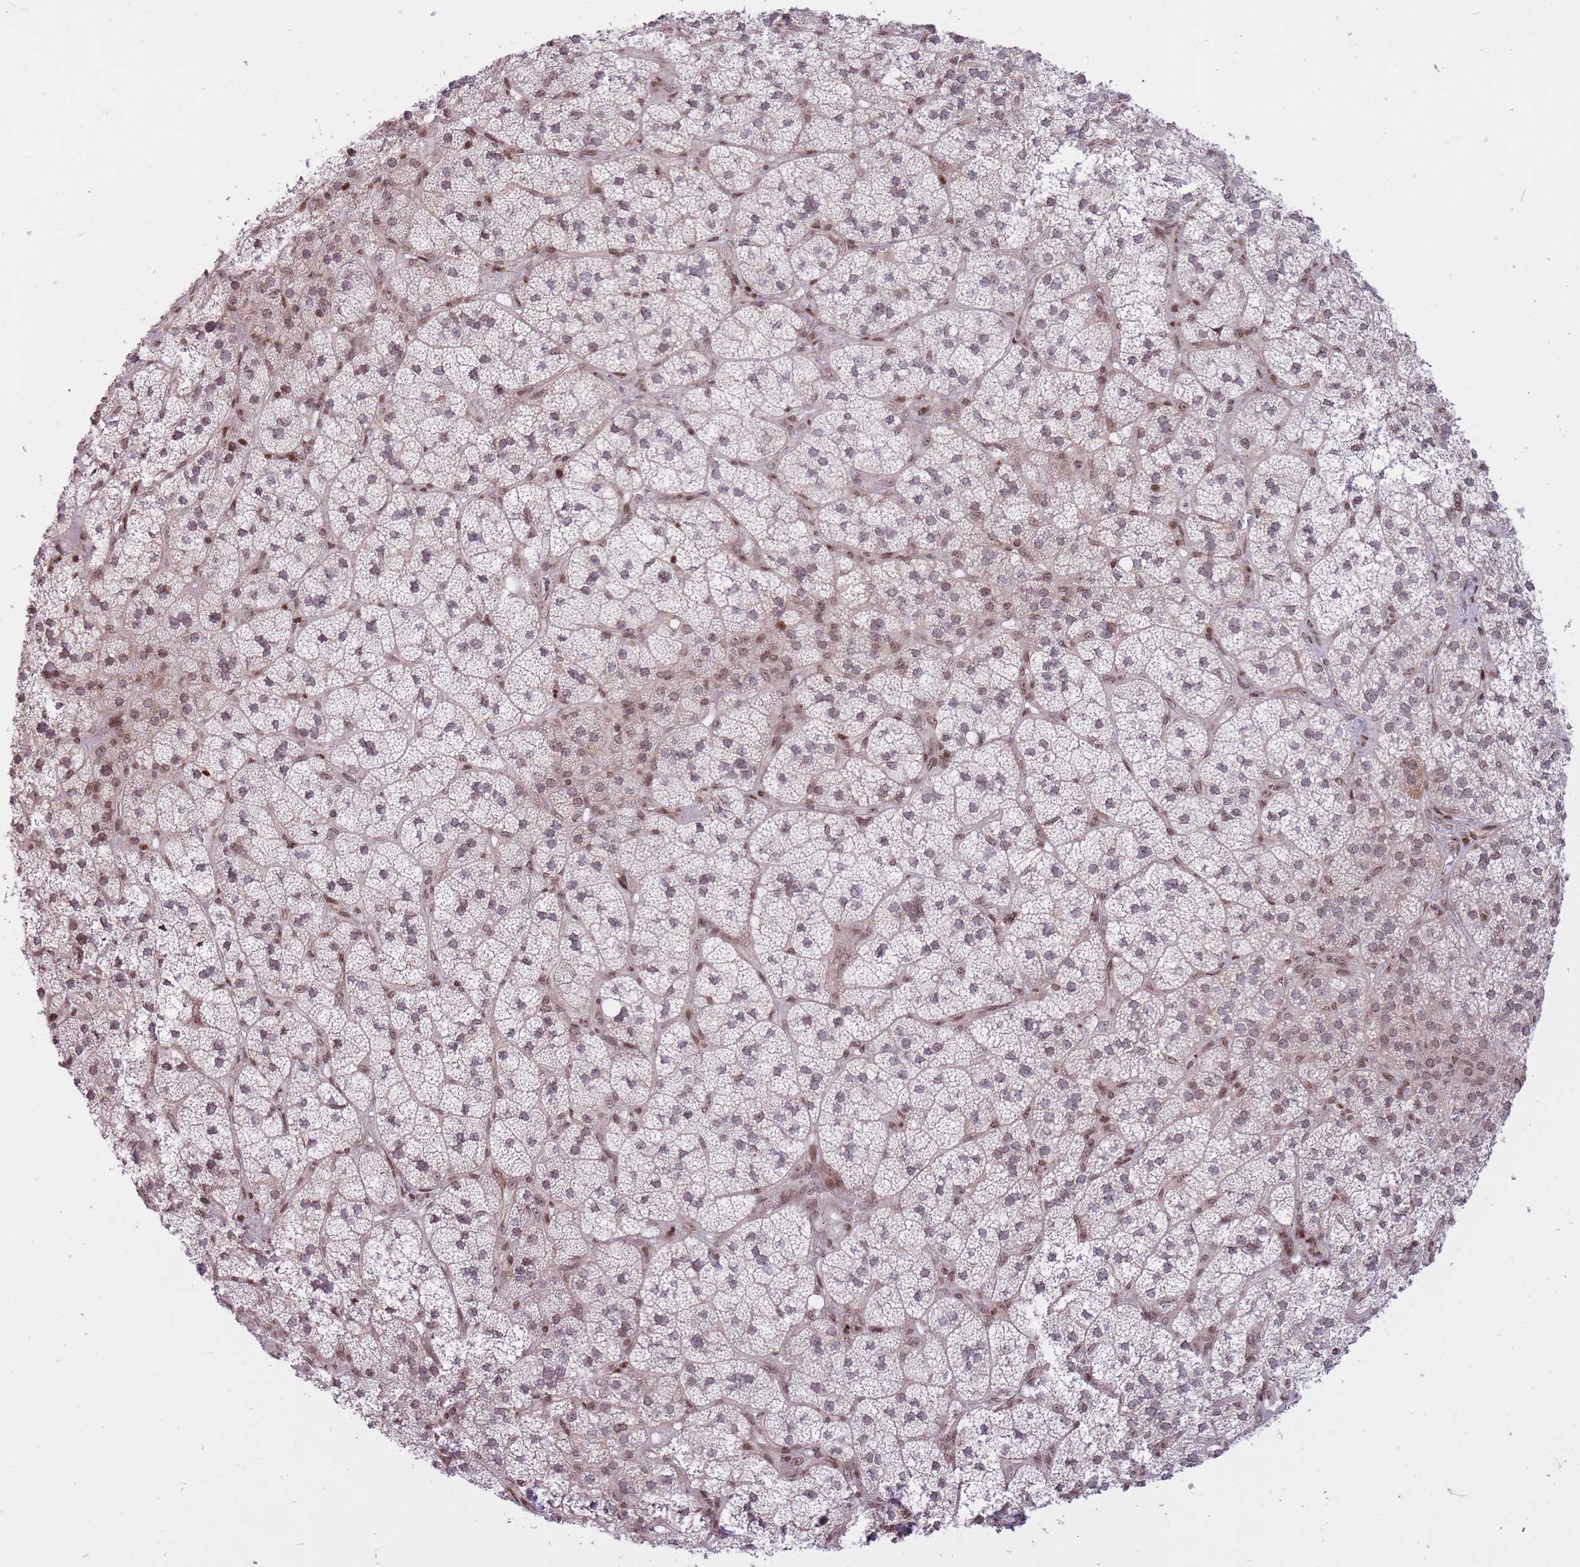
{"staining": {"intensity": "moderate", "quantity": "25%-75%", "location": "cytoplasmic/membranous,nuclear"}, "tissue": "adrenal gland", "cell_type": "Glandular cells", "image_type": "normal", "snomed": [{"axis": "morphology", "description": "Normal tissue, NOS"}, {"axis": "topography", "description": "Adrenal gland"}], "caption": "Brown immunohistochemical staining in unremarkable adrenal gland shows moderate cytoplasmic/membranous,nuclear positivity in about 25%-75% of glandular cells. The protein is stained brown, and the nuclei are stained in blue (DAB IHC with brightfield microscopy, high magnification).", "gene": "TMC6", "patient": {"sex": "female", "age": 58}}